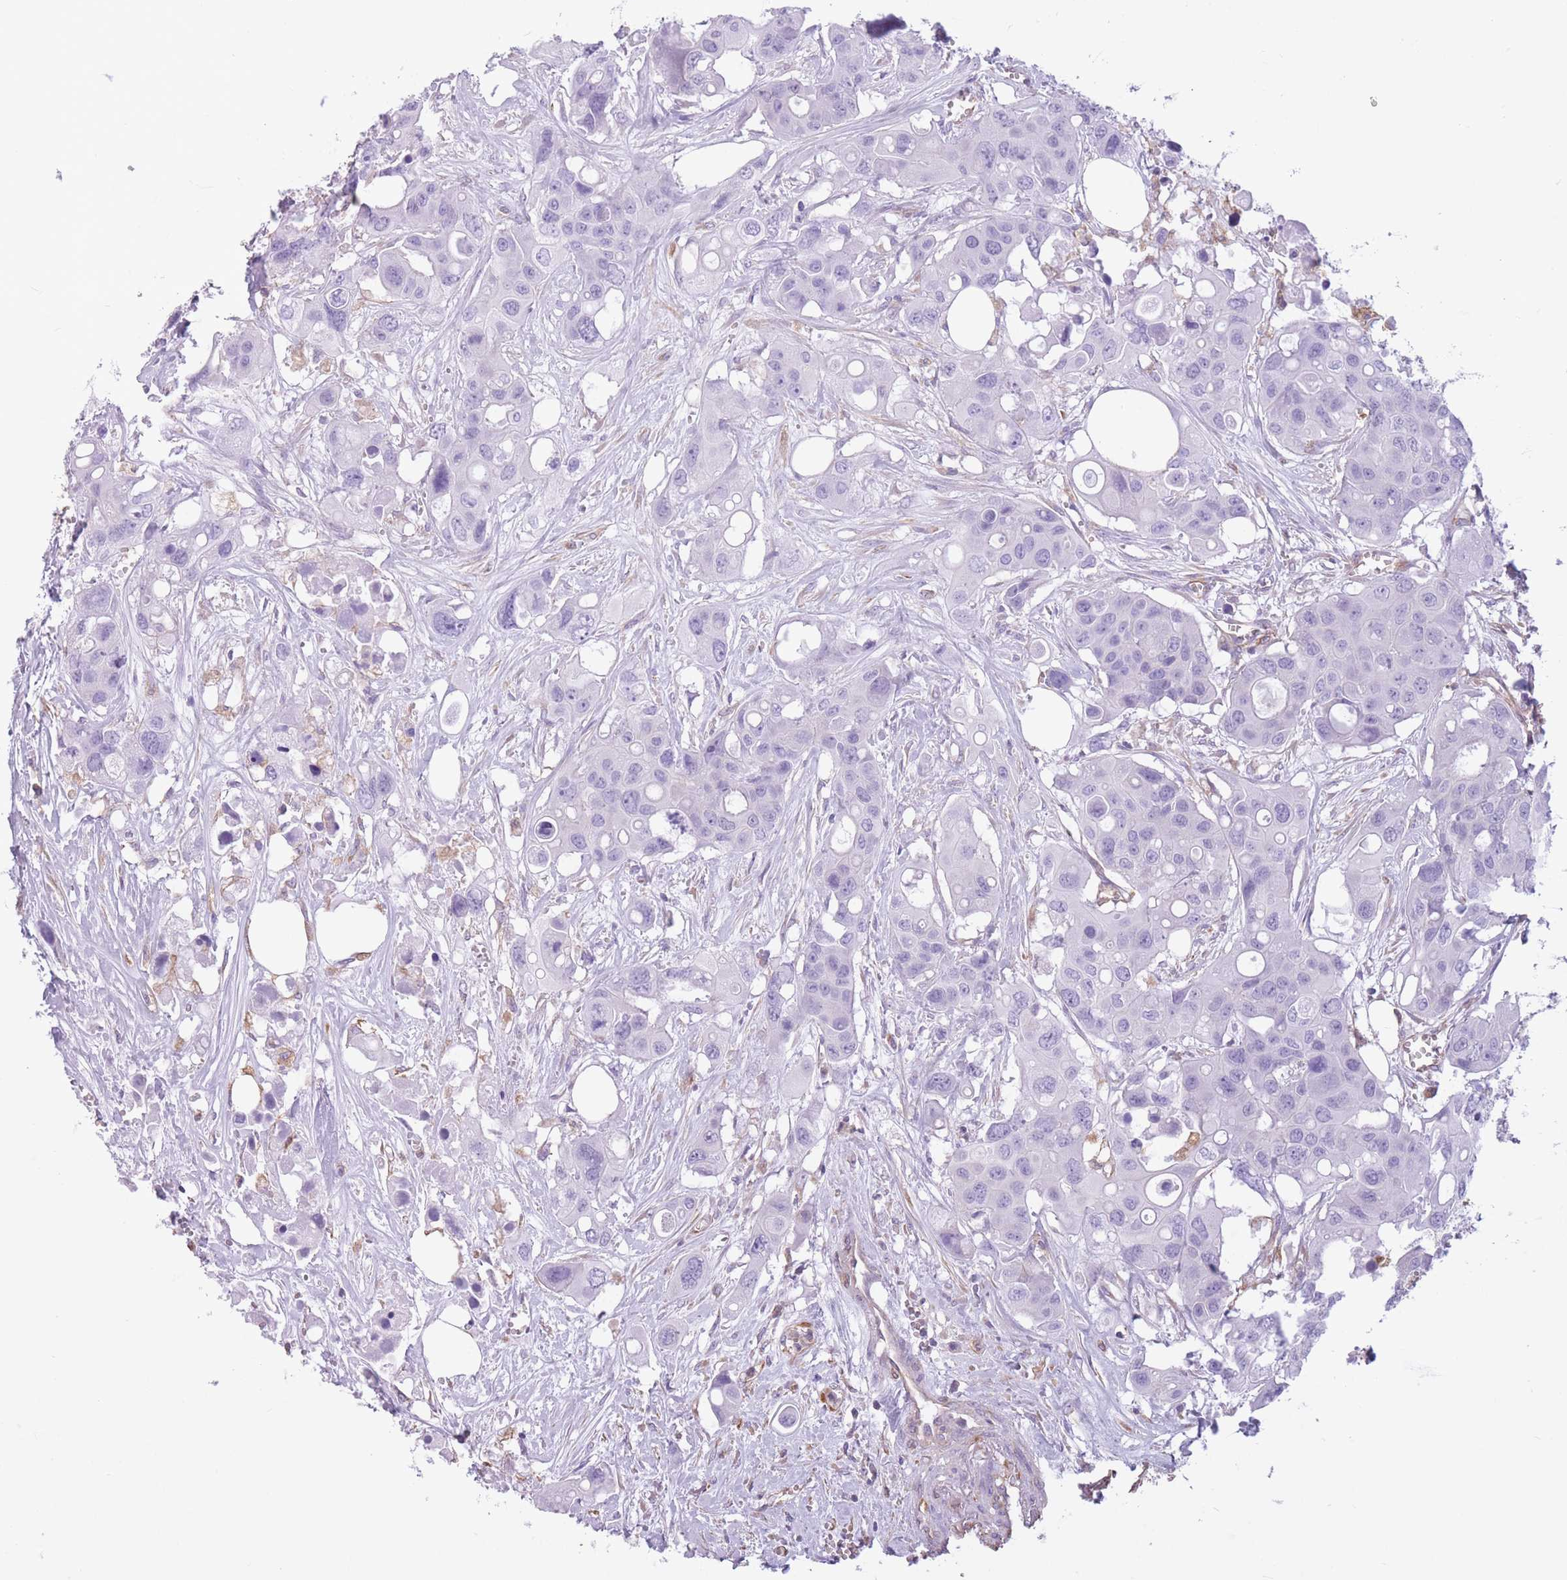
{"staining": {"intensity": "negative", "quantity": "none", "location": "none"}, "tissue": "colorectal cancer", "cell_type": "Tumor cells", "image_type": "cancer", "snomed": [{"axis": "morphology", "description": "Adenocarcinoma, NOS"}, {"axis": "topography", "description": "Colon"}], "caption": "Tumor cells show no significant staining in colorectal cancer.", "gene": "ADD1", "patient": {"sex": "male", "age": 77}}